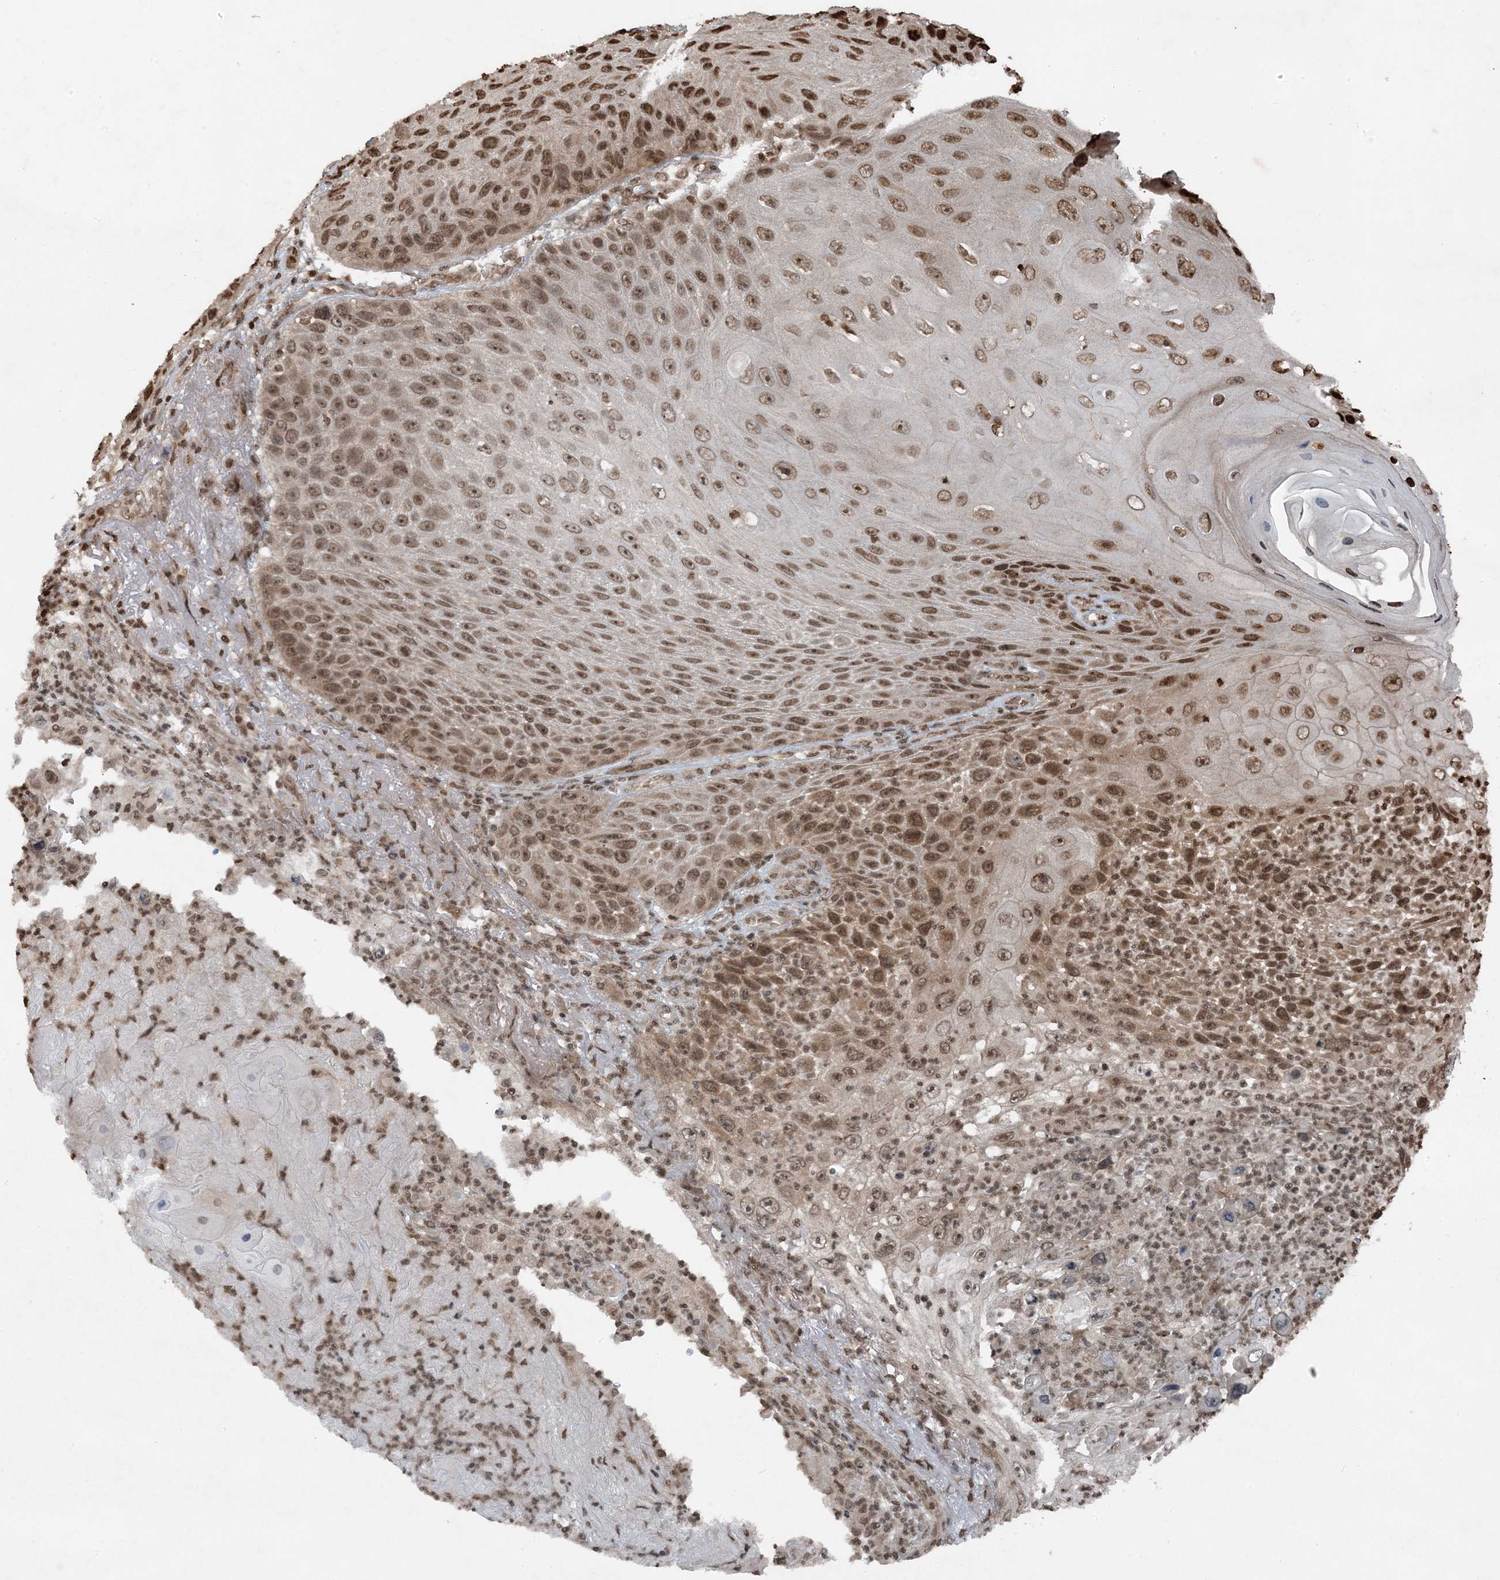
{"staining": {"intensity": "moderate", "quantity": ">75%", "location": "nuclear"}, "tissue": "skin cancer", "cell_type": "Tumor cells", "image_type": "cancer", "snomed": [{"axis": "morphology", "description": "Squamous cell carcinoma, NOS"}, {"axis": "topography", "description": "Skin"}], "caption": "Approximately >75% of tumor cells in skin cancer reveal moderate nuclear protein expression as visualized by brown immunohistochemical staining.", "gene": "ZFAND2B", "patient": {"sex": "female", "age": 88}}